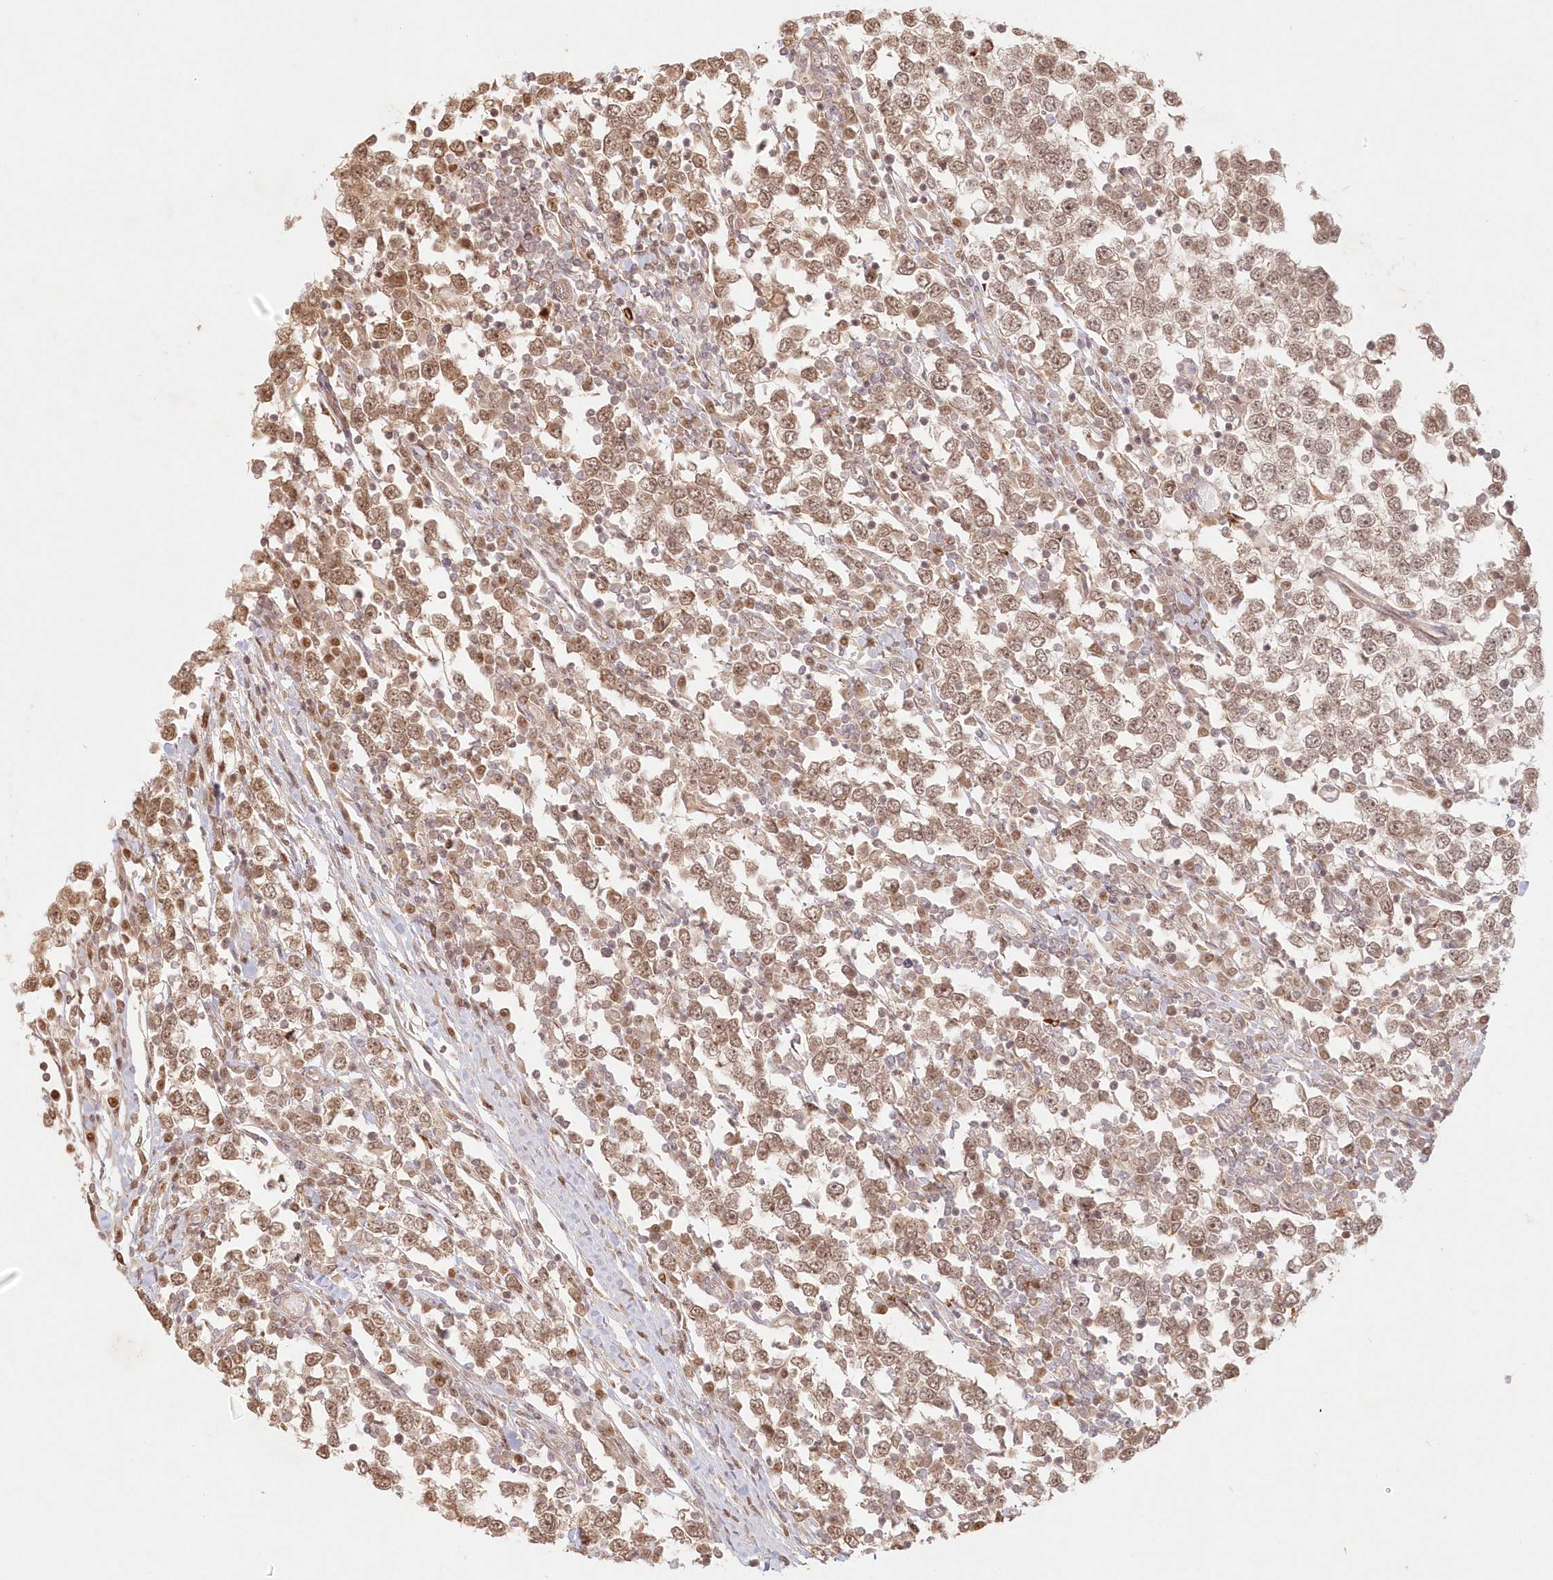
{"staining": {"intensity": "moderate", "quantity": ">75%", "location": "cytoplasmic/membranous,nuclear"}, "tissue": "testis cancer", "cell_type": "Tumor cells", "image_type": "cancer", "snomed": [{"axis": "morphology", "description": "Seminoma, NOS"}, {"axis": "topography", "description": "Testis"}], "caption": "Moderate cytoplasmic/membranous and nuclear expression for a protein is present in approximately >75% of tumor cells of testis cancer using immunohistochemistry (IHC).", "gene": "KIAA0232", "patient": {"sex": "male", "age": 65}}